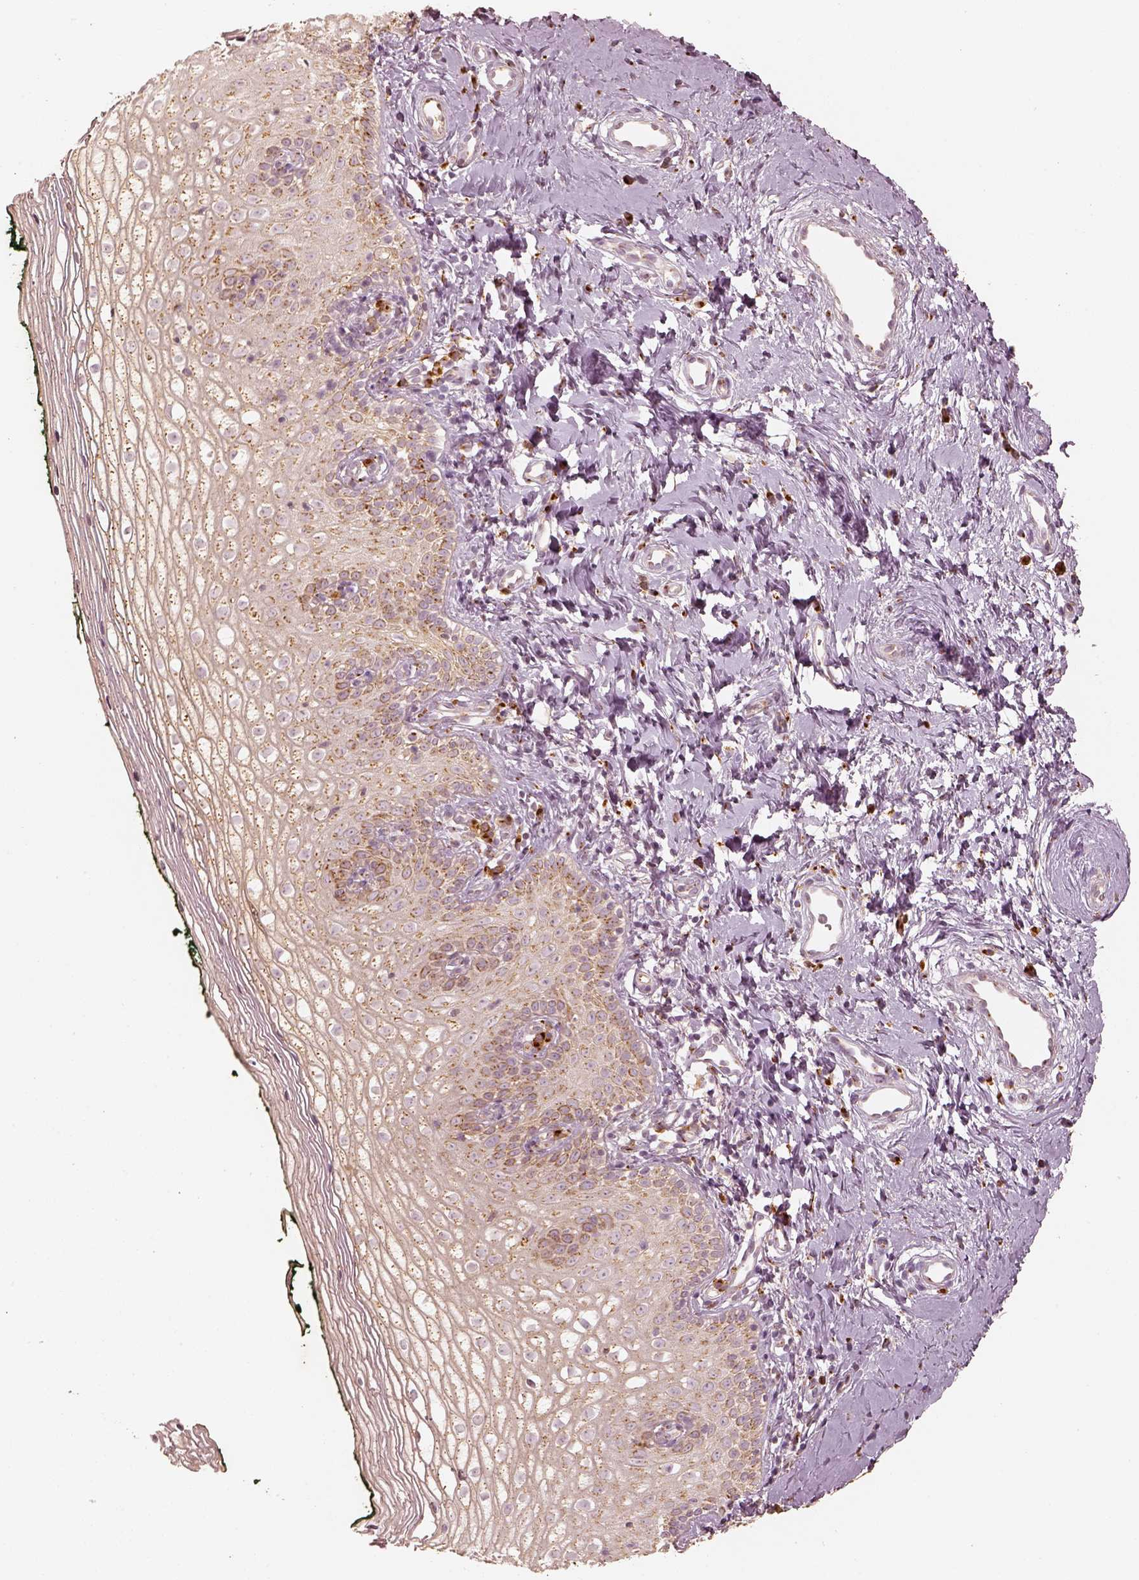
{"staining": {"intensity": "moderate", "quantity": "<25%", "location": "cytoplasmic/membranous"}, "tissue": "vagina", "cell_type": "Squamous epithelial cells", "image_type": "normal", "snomed": [{"axis": "morphology", "description": "Normal tissue, NOS"}, {"axis": "topography", "description": "Vagina"}], "caption": "High-power microscopy captured an IHC photomicrograph of unremarkable vagina, revealing moderate cytoplasmic/membranous expression in approximately <25% of squamous epithelial cells. The protein of interest is shown in brown color, while the nuclei are stained blue.", "gene": "GORASP2", "patient": {"sex": "female", "age": 47}}